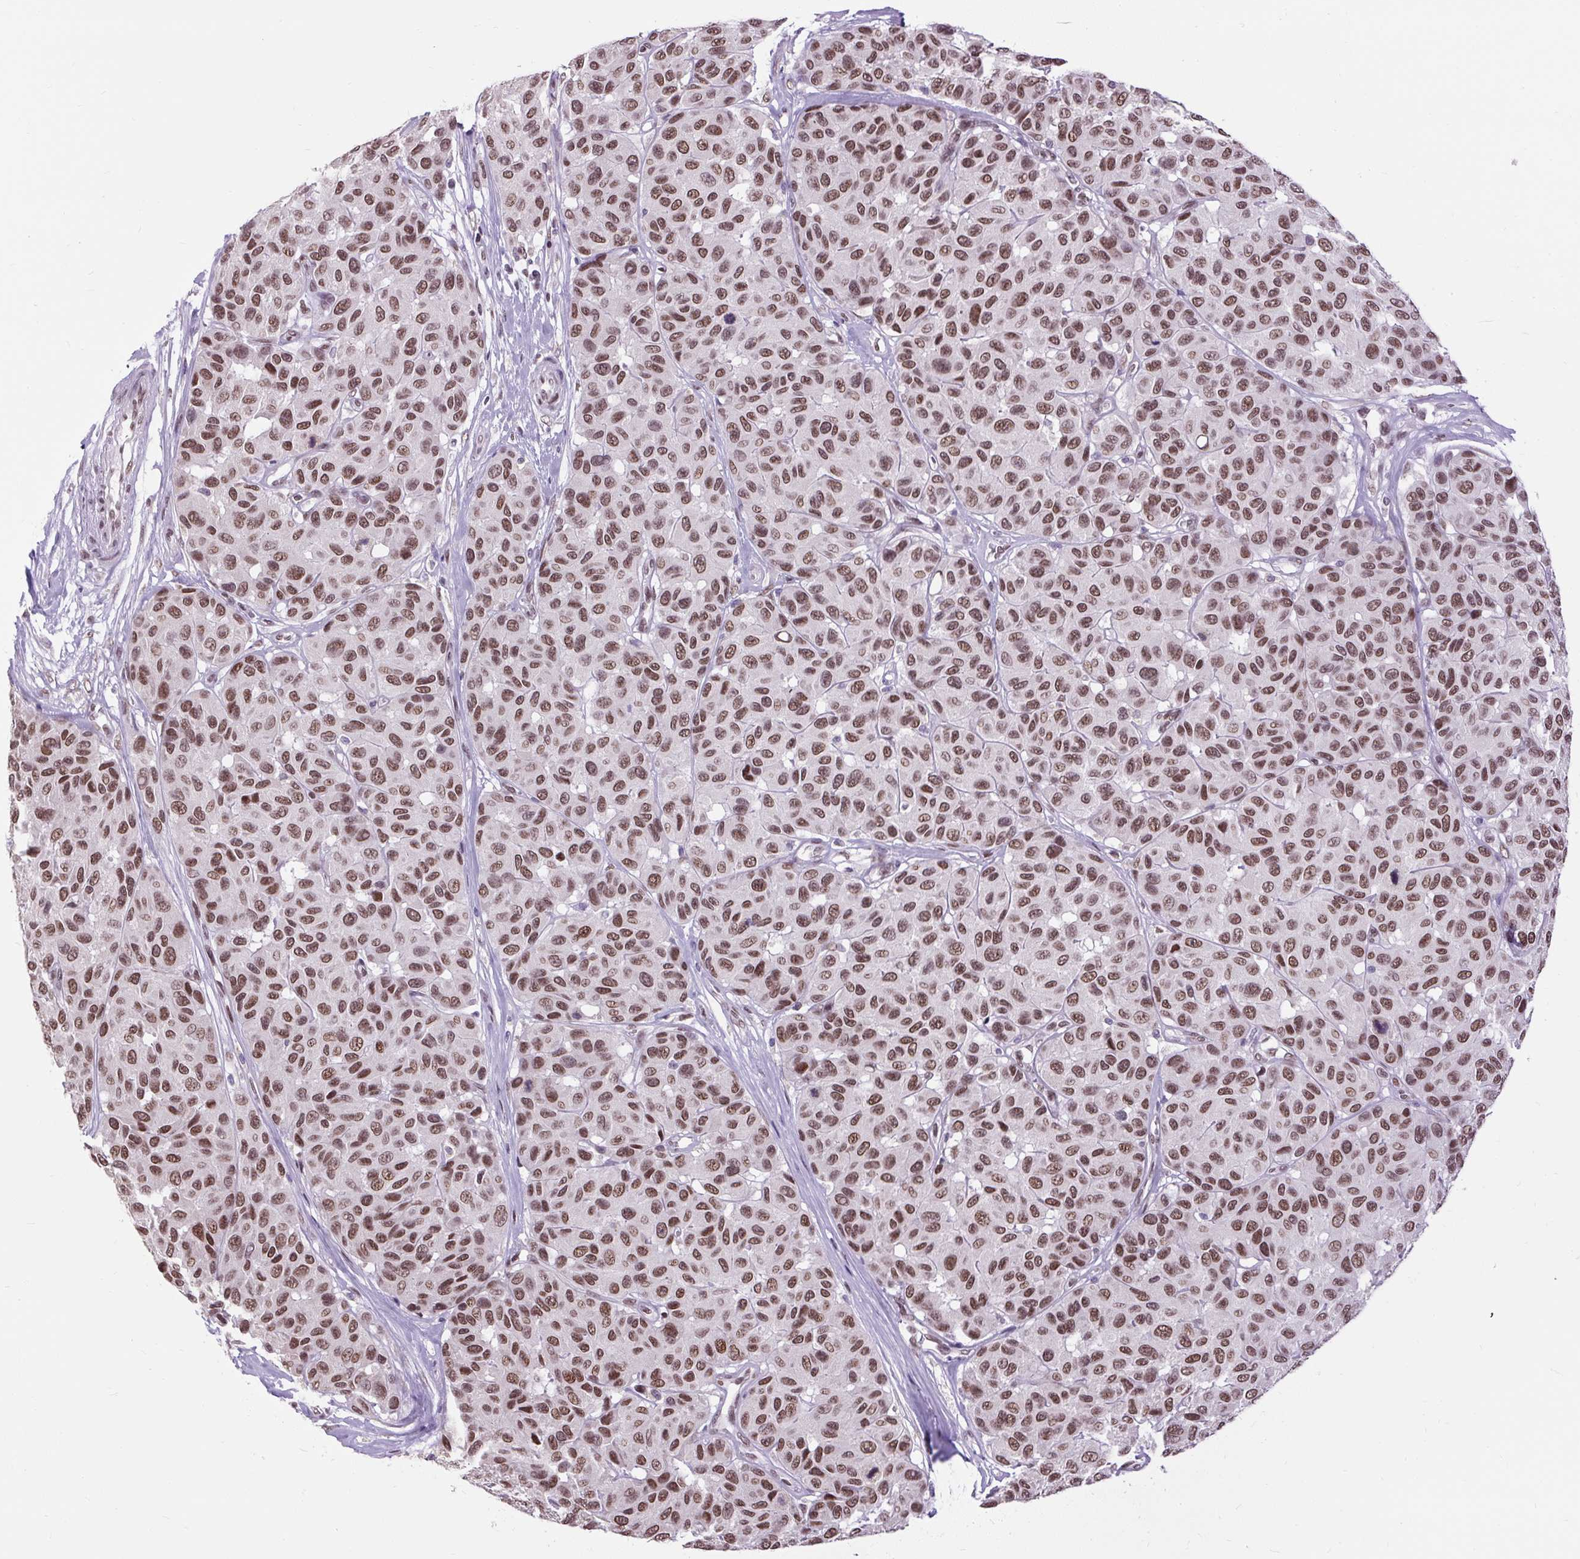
{"staining": {"intensity": "moderate", "quantity": ">75%", "location": "nuclear"}, "tissue": "melanoma", "cell_type": "Tumor cells", "image_type": "cancer", "snomed": [{"axis": "morphology", "description": "Malignant melanoma, NOS"}, {"axis": "topography", "description": "Skin"}], "caption": "Malignant melanoma stained with a protein marker demonstrates moderate staining in tumor cells.", "gene": "ZNF672", "patient": {"sex": "female", "age": 66}}